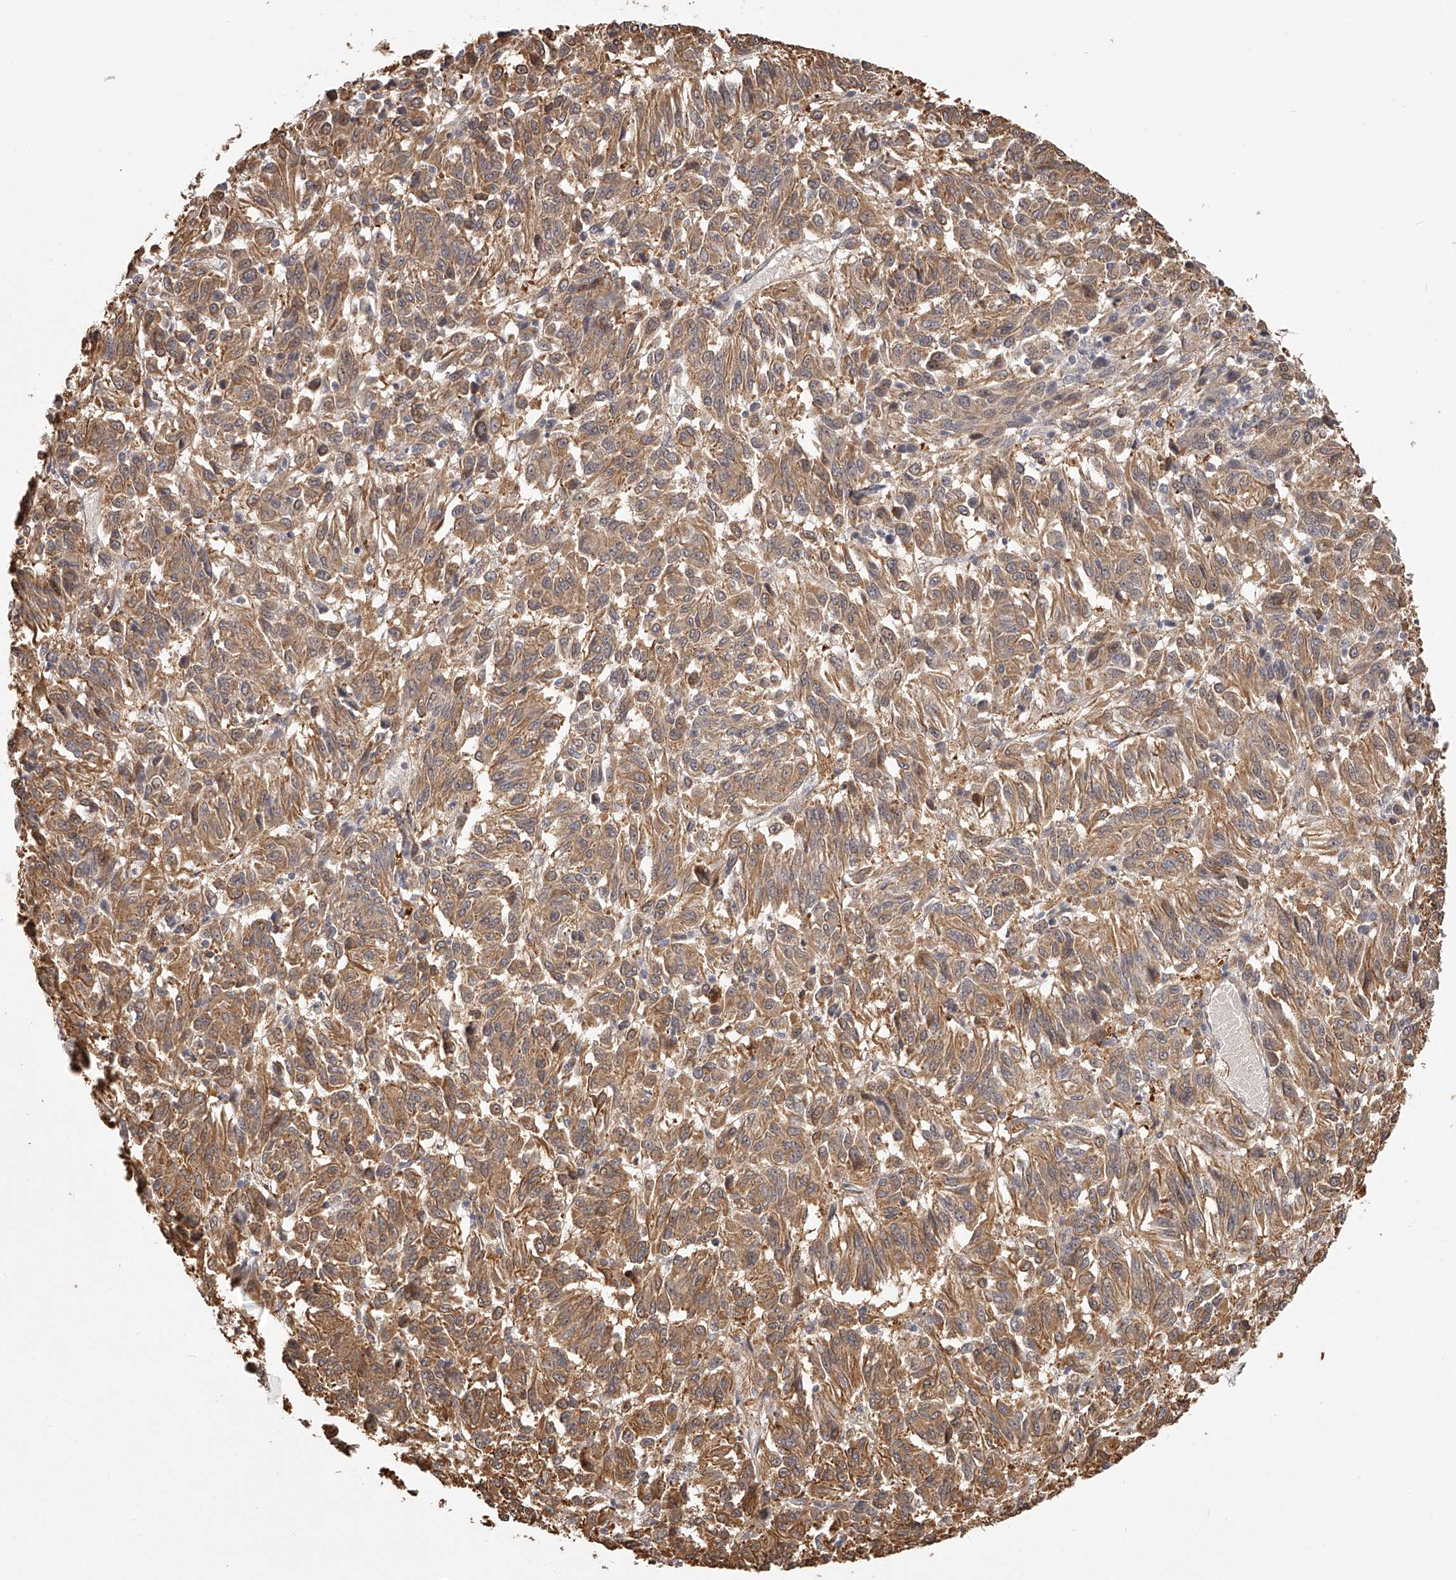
{"staining": {"intensity": "moderate", "quantity": ">75%", "location": "cytoplasmic/membranous"}, "tissue": "melanoma", "cell_type": "Tumor cells", "image_type": "cancer", "snomed": [{"axis": "morphology", "description": "Malignant melanoma, Metastatic site"}, {"axis": "topography", "description": "Lung"}], "caption": "Immunohistochemistry staining of melanoma, which reveals medium levels of moderate cytoplasmic/membranous staining in approximately >75% of tumor cells indicating moderate cytoplasmic/membranous protein staining. The staining was performed using DAB (brown) for protein detection and nuclei were counterstained in hematoxylin (blue).", "gene": "ZNF582", "patient": {"sex": "male", "age": 64}}